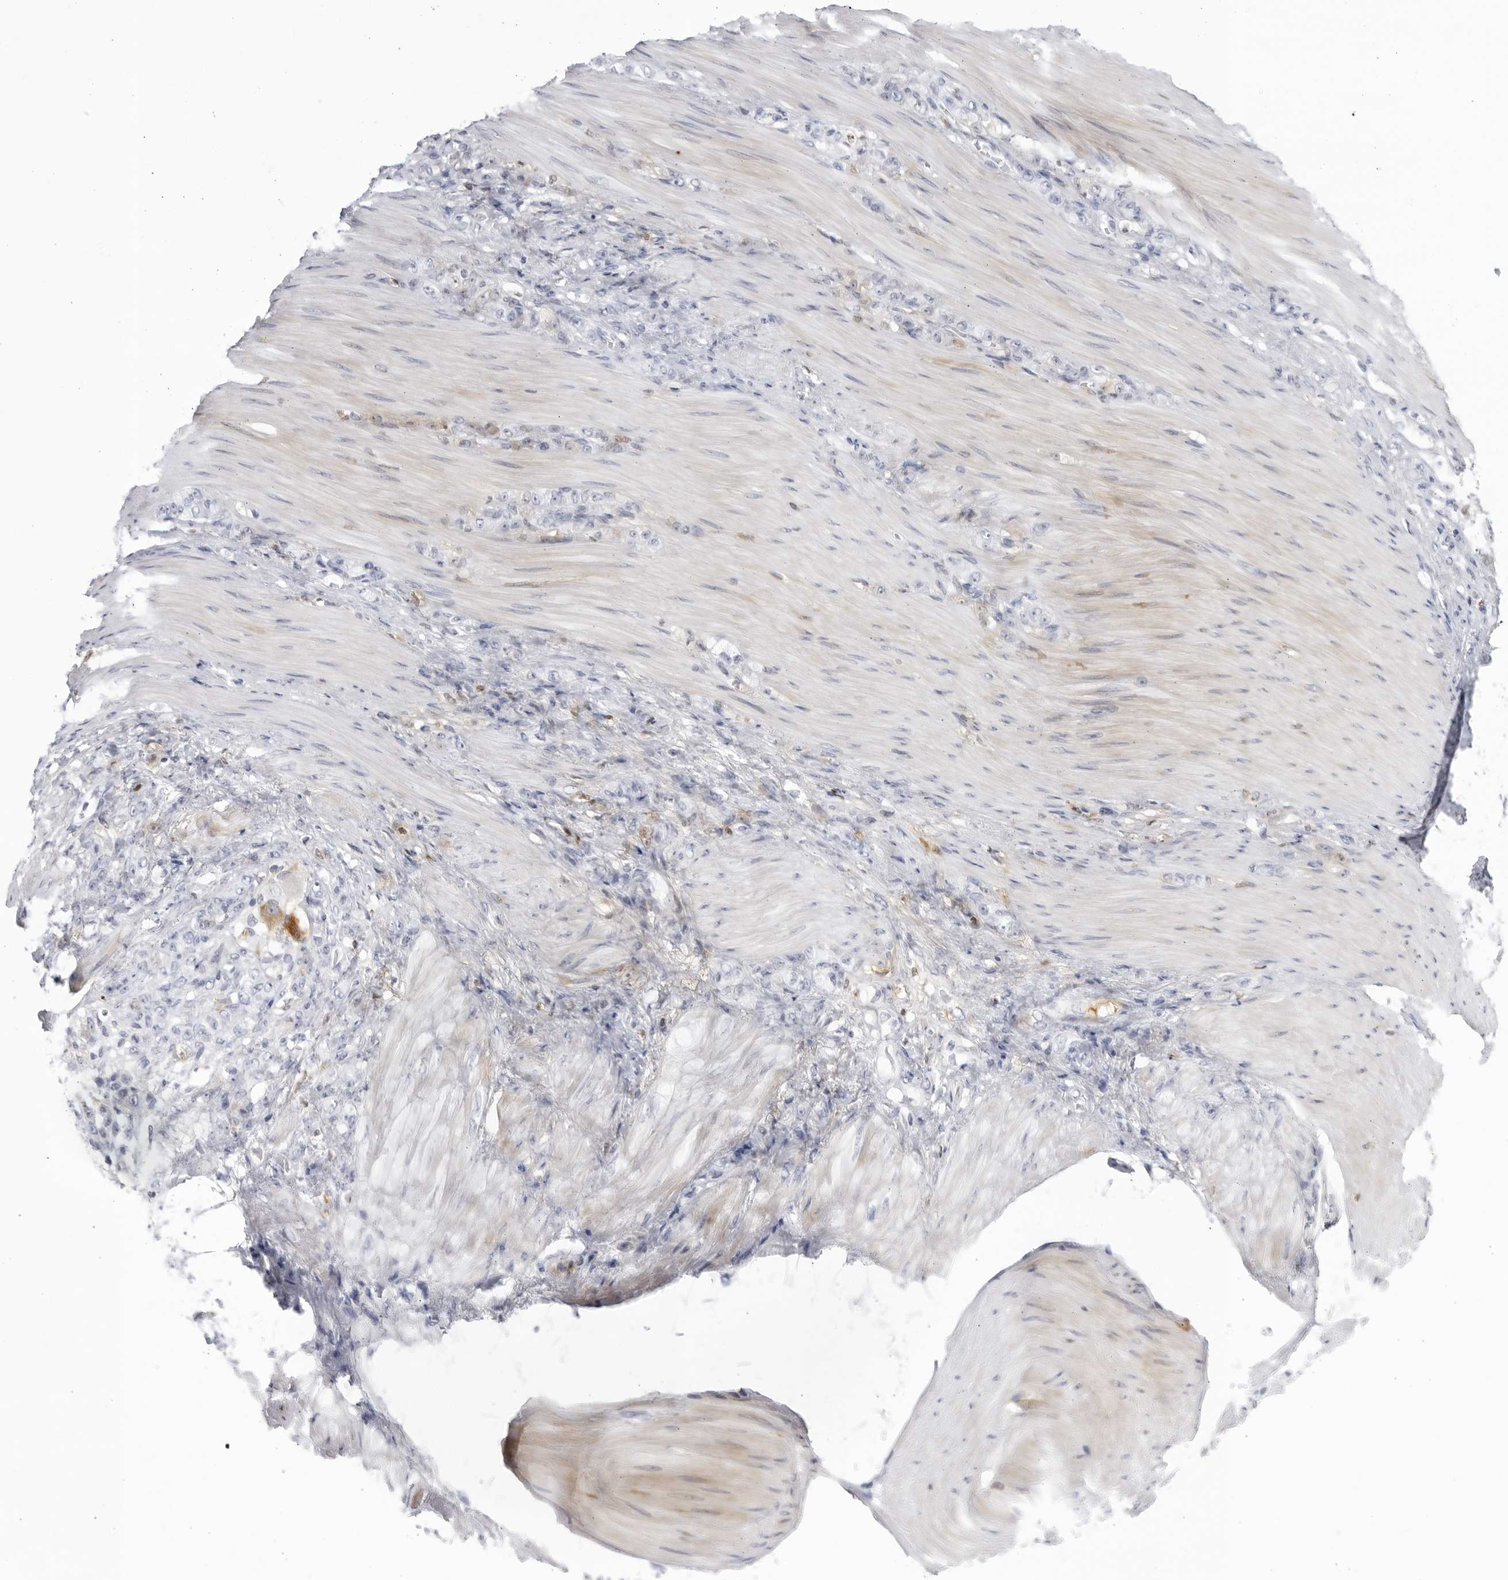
{"staining": {"intensity": "negative", "quantity": "none", "location": "none"}, "tissue": "stomach cancer", "cell_type": "Tumor cells", "image_type": "cancer", "snomed": [{"axis": "morphology", "description": "Normal tissue, NOS"}, {"axis": "morphology", "description": "Adenocarcinoma, NOS"}, {"axis": "topography", "description": "Stomach"}], "caption": "Immunohistochemistry of stomach adenocarcinoma displays no expression in tumor cells.", "gene": "CNBD1", "patient": {"sex": "male", "age": 82}}